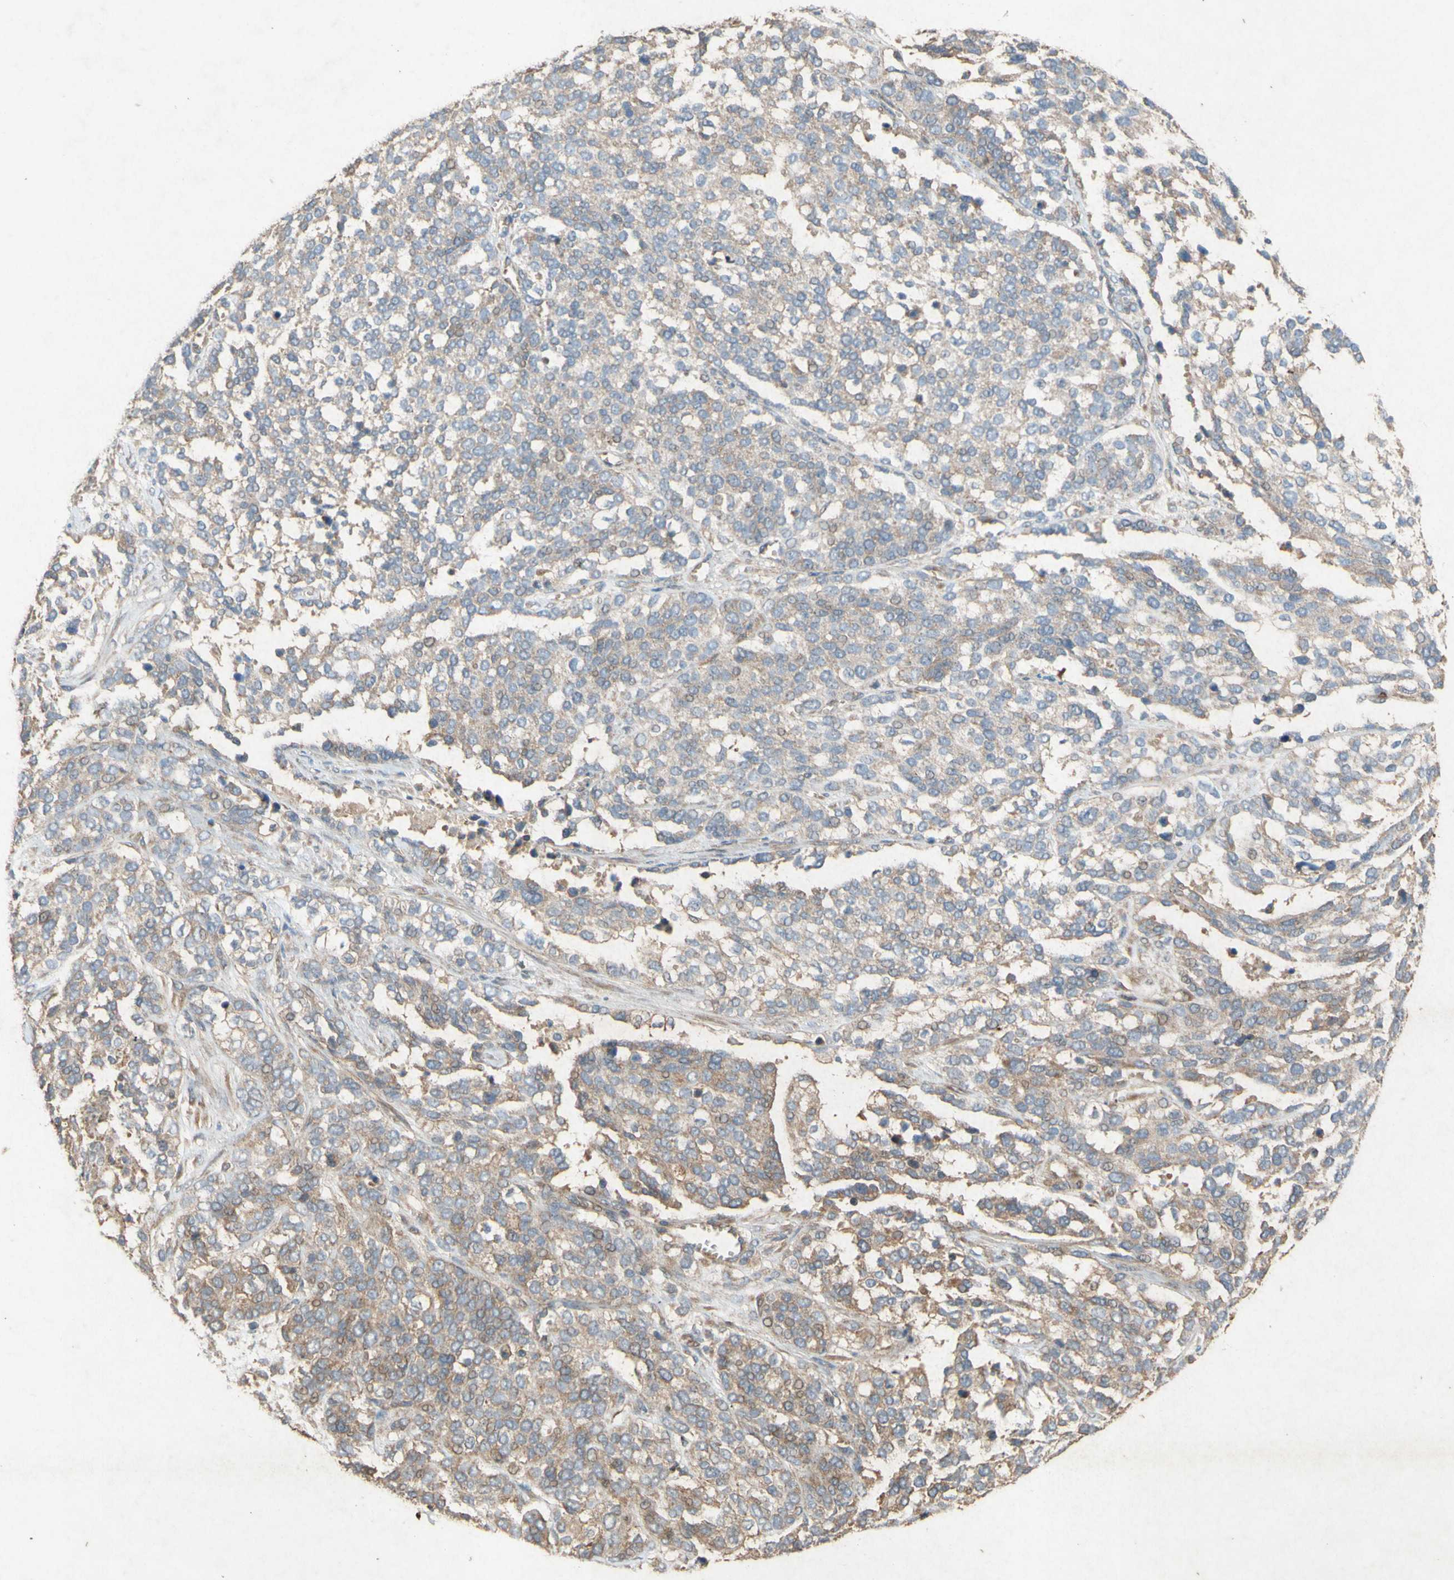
{"staining": {"intensity": "moderate", "quantity": "25%-75%", "location": "cytoplasmic/membranous"}, "tissue": "ovarian cancer", "cell_type": "Tumor cells", "image_type": "cancer", "snomed": [{"axis": "morphology", "description": "Cystadenocarcinoma, serous, NOS"}, {"axis": "topography", "description": "Ovary"}], "caption": "Ovarian serous cystadenocarcinoma stained for a protein (brown) demonstrates moderate cytoplasmic/membranous positive positivity in about 25%-75% of tumor cells.", "gene": "TST", "patient": {"sex": "female", "age": 44}}